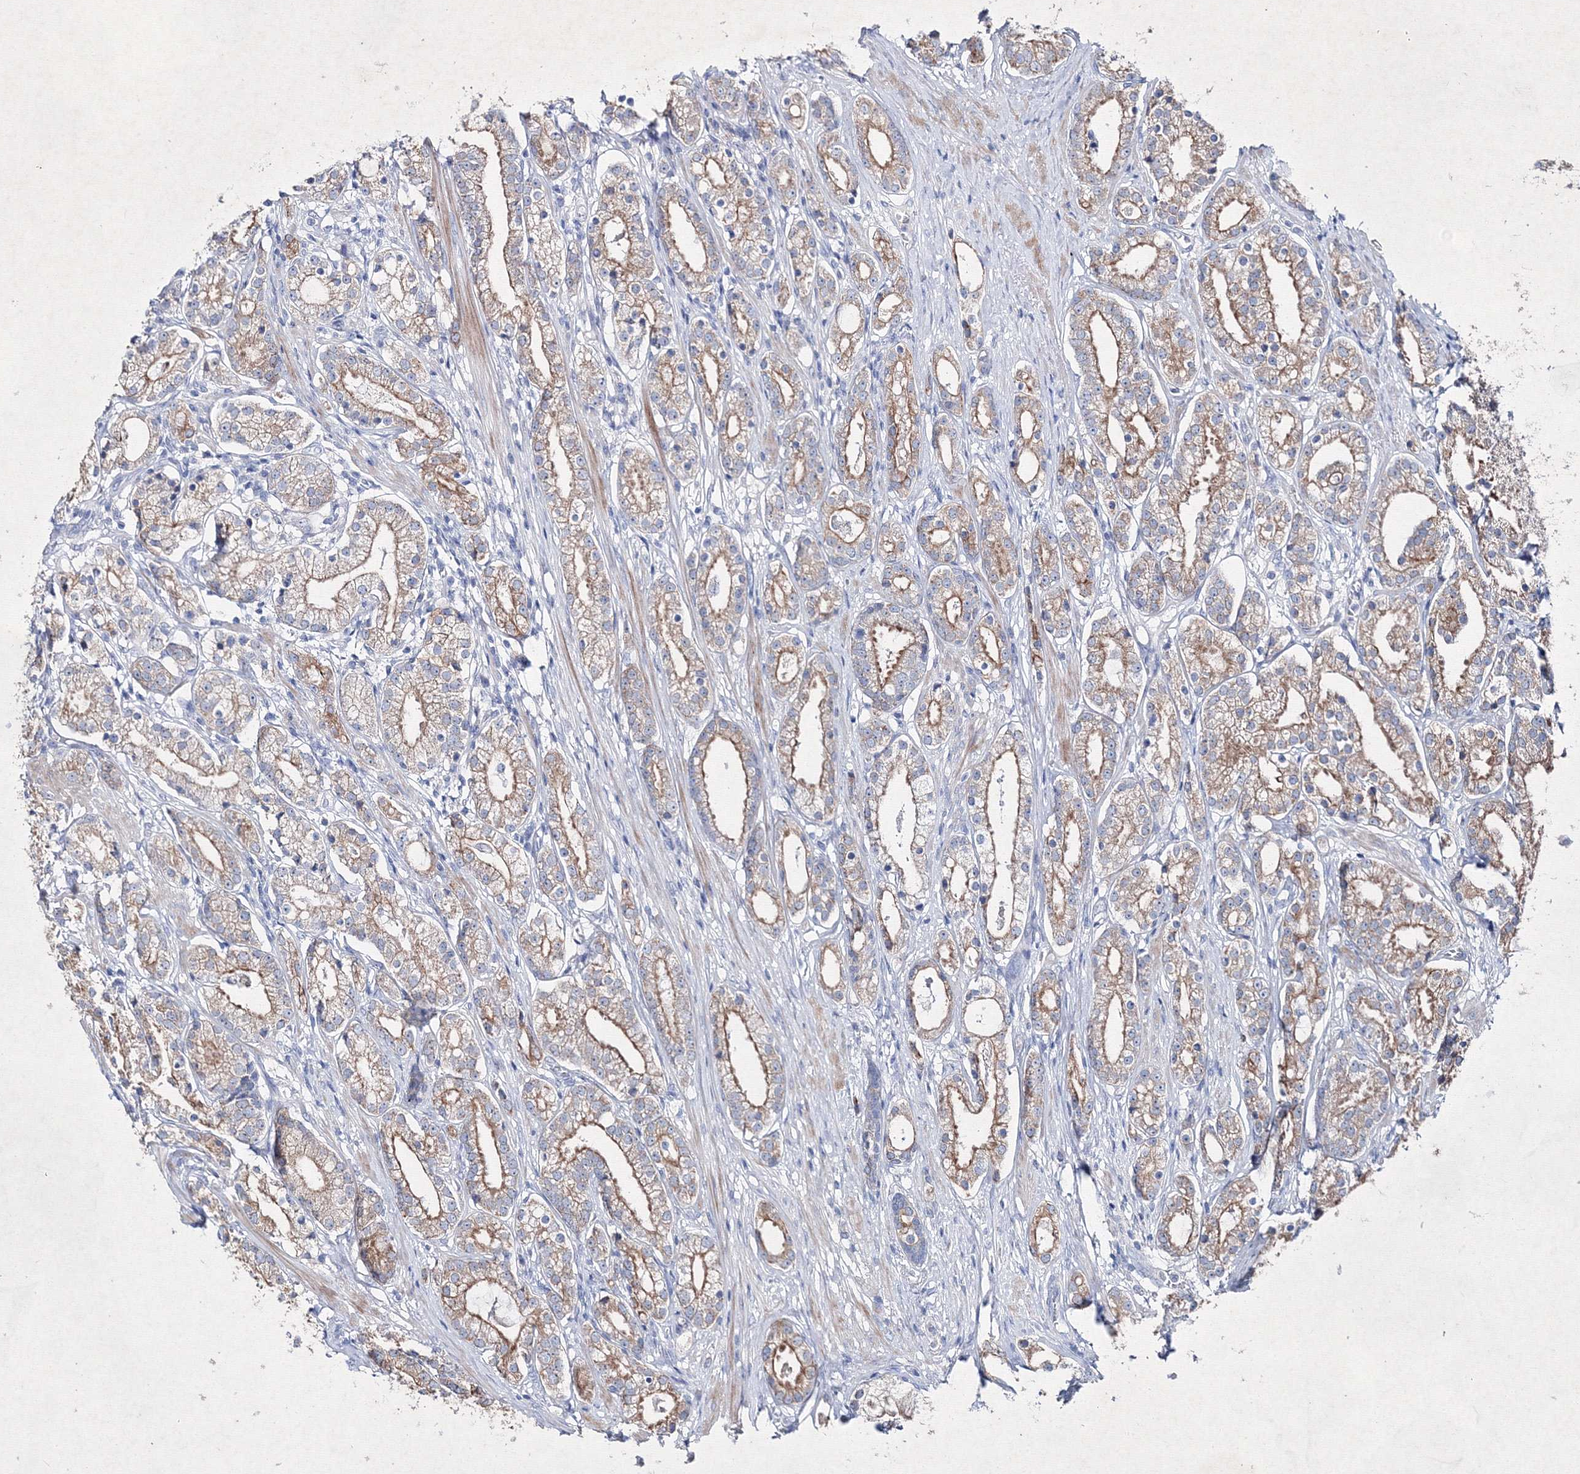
{"staining": {"intensity": "moderate", "quantity": "25%-75%", "location": "cytoplasmic/membranous"}, "tissue": "prostate cancer", "cell_type": "Tumor cells", "image_type": "cancer", "snomed": [{"axis": "morphology", "description": "Adenocarcinoma, High grade"}, {"axis": "topography", "description": "Prostate"}], "caption": "Human prostate cancer stained with a brown dye displays moderate cytoplasmic/membranous positive staining in approximately 25%-75% of tumor cells.", "gene": "SMIM29", "patient": {"sex": "male", "age": 69}}